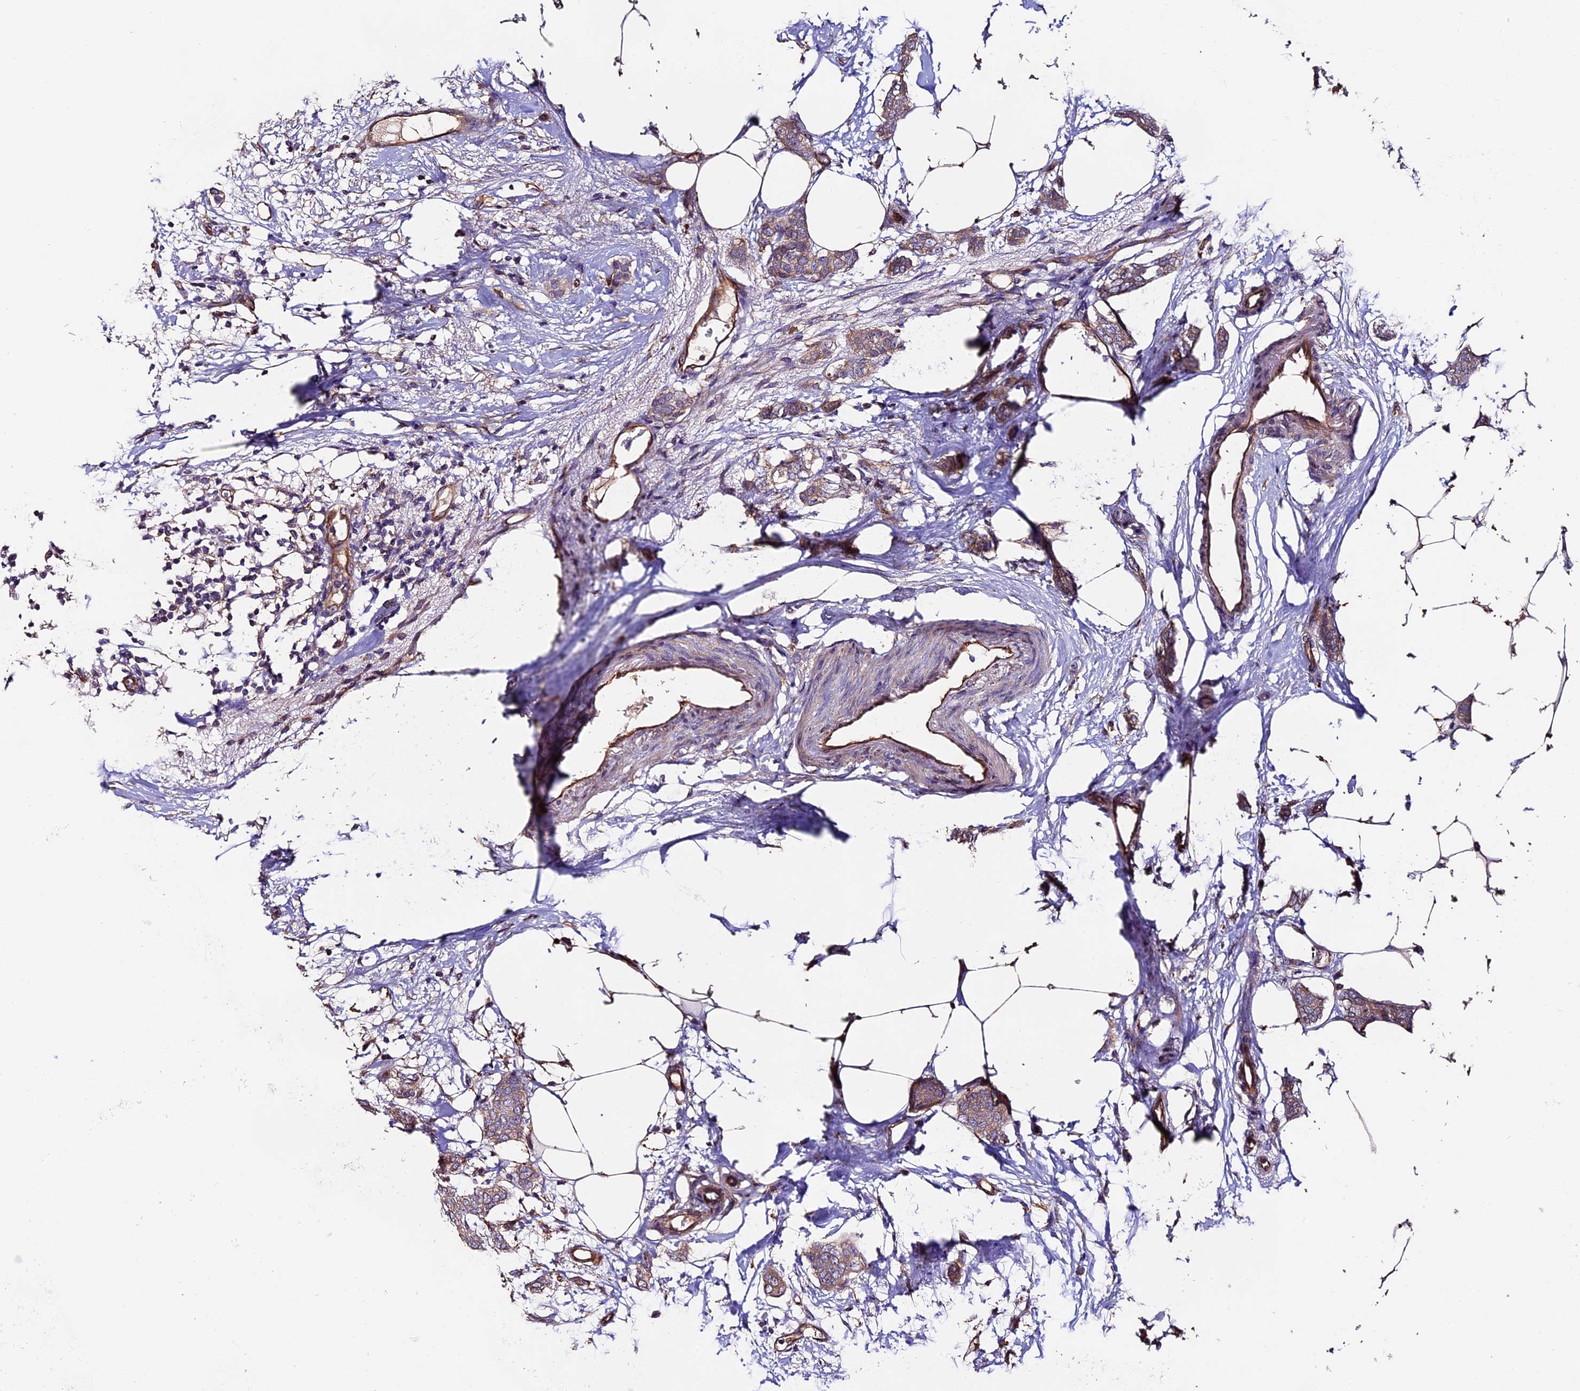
{"staining": {"intensity": "weak", "quantity": "25%-75%", "location": "cytoplasmic/membranous"}, "tissue": "breast cancer", "cell_type": "Tumor cells", "image_type": "cancer", "snomed": [{"axis": "morphology", "description": "Duct carcinoma"}, {"axis": "topography", "description": "Breast"}], "caption": "Breast cancer stained with a brown dye demonstrates weak cytoplasmic/membranous positive staining in about 25%-75% of tumor cells.", "gene": "CLN5", "patient": {"sex": "female", "age": 72}}